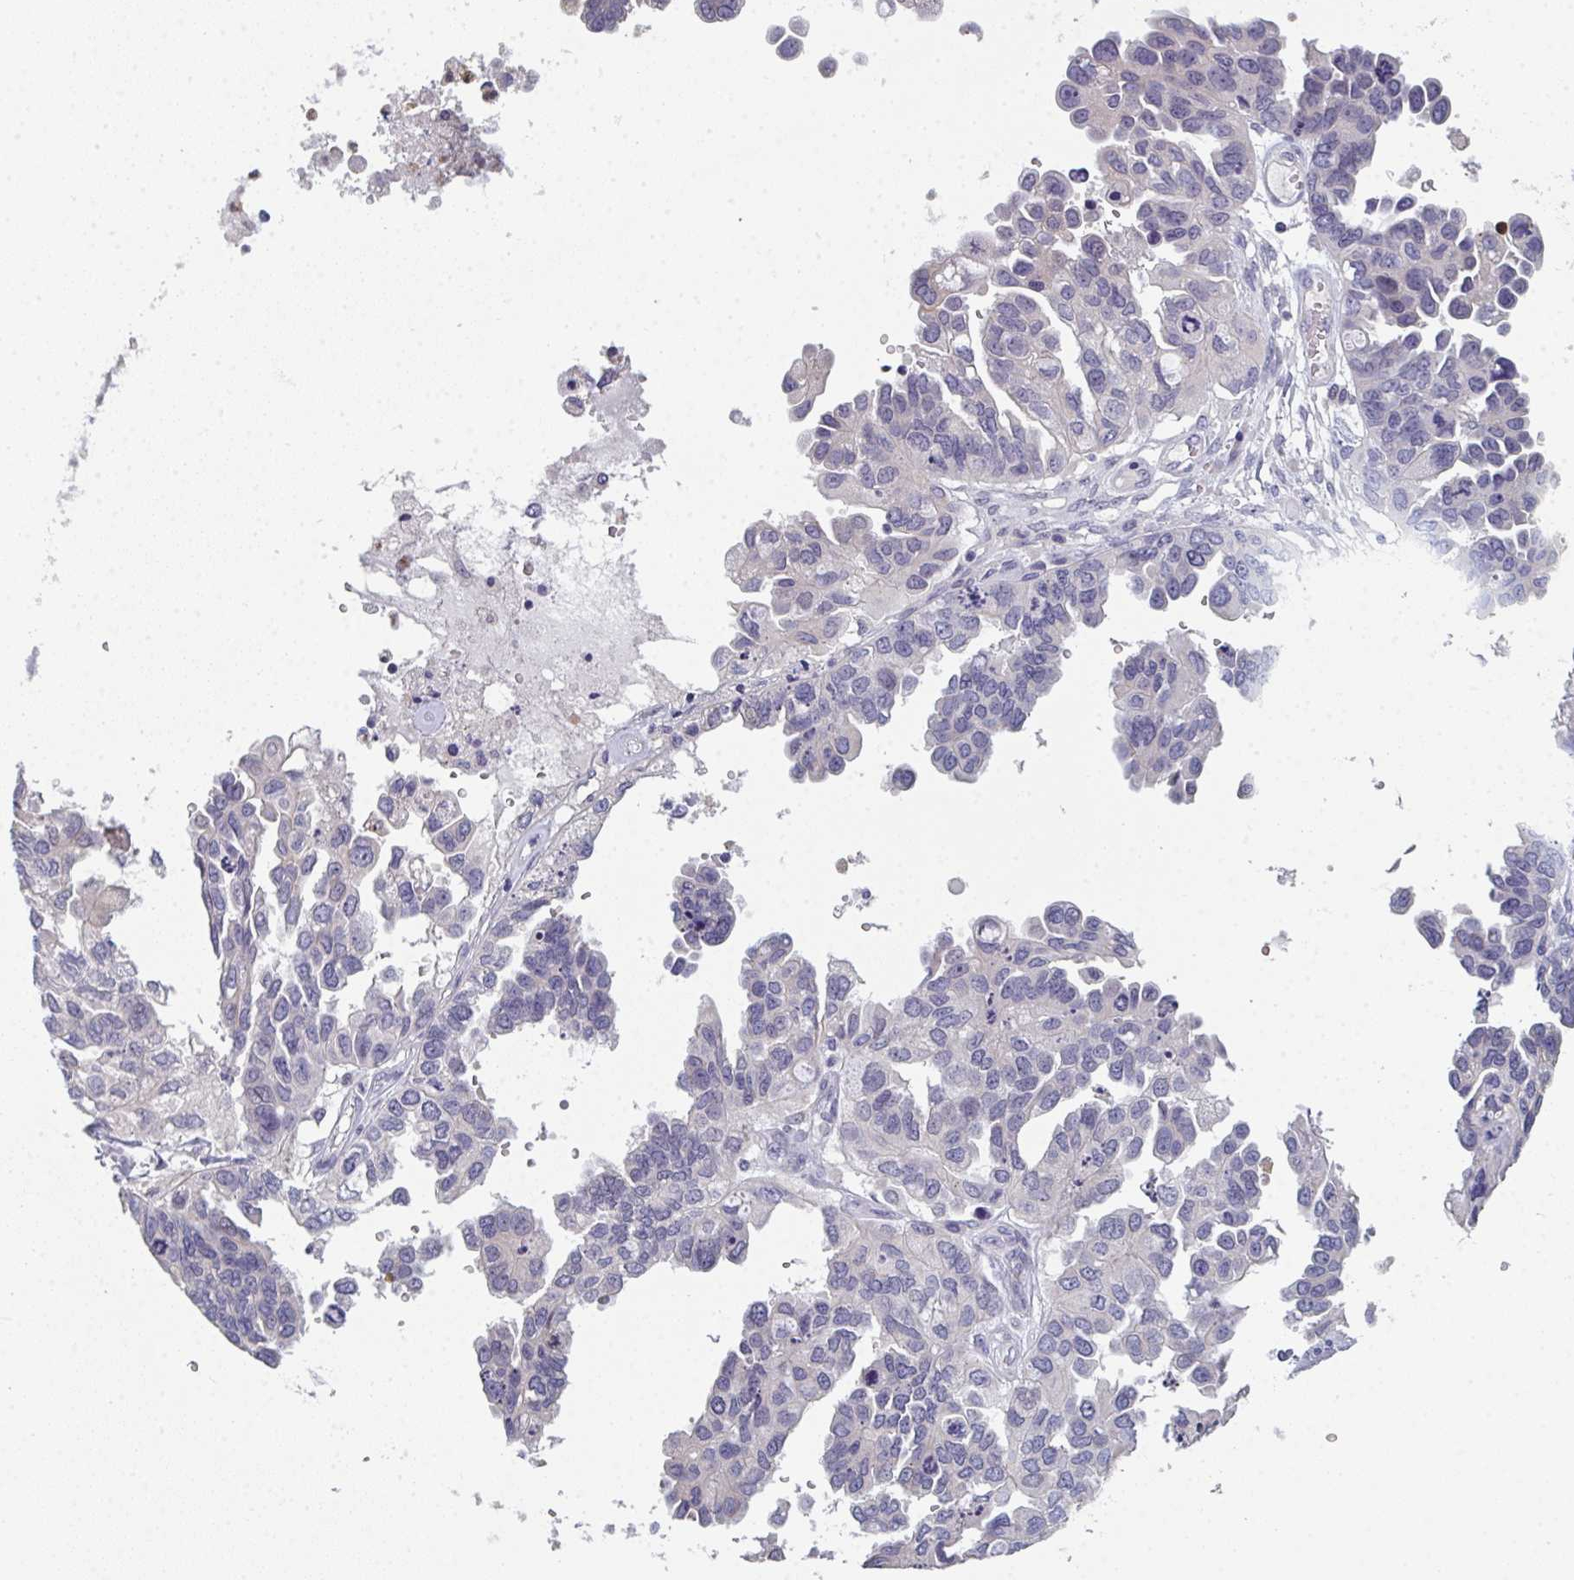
{"staining": {"intensity": "negative", "quantity": "none", "location": "none"}, "tissue": "ovarian cancer", "cell_type": "Tumor cells", "image_type": "cancer", "snomed": [{"axis": "morphology", "description": "Cystadenocarcinoma, serous, NOS"}, {"axis": "topography", "description": "Ovary"}], "caption": "A micrograph of human ovarian serous cystadenocarcinoma is negative for staining in tumor cells.", "gene": "RIOK1", "patient": {"sex": "female", "age": 53}}